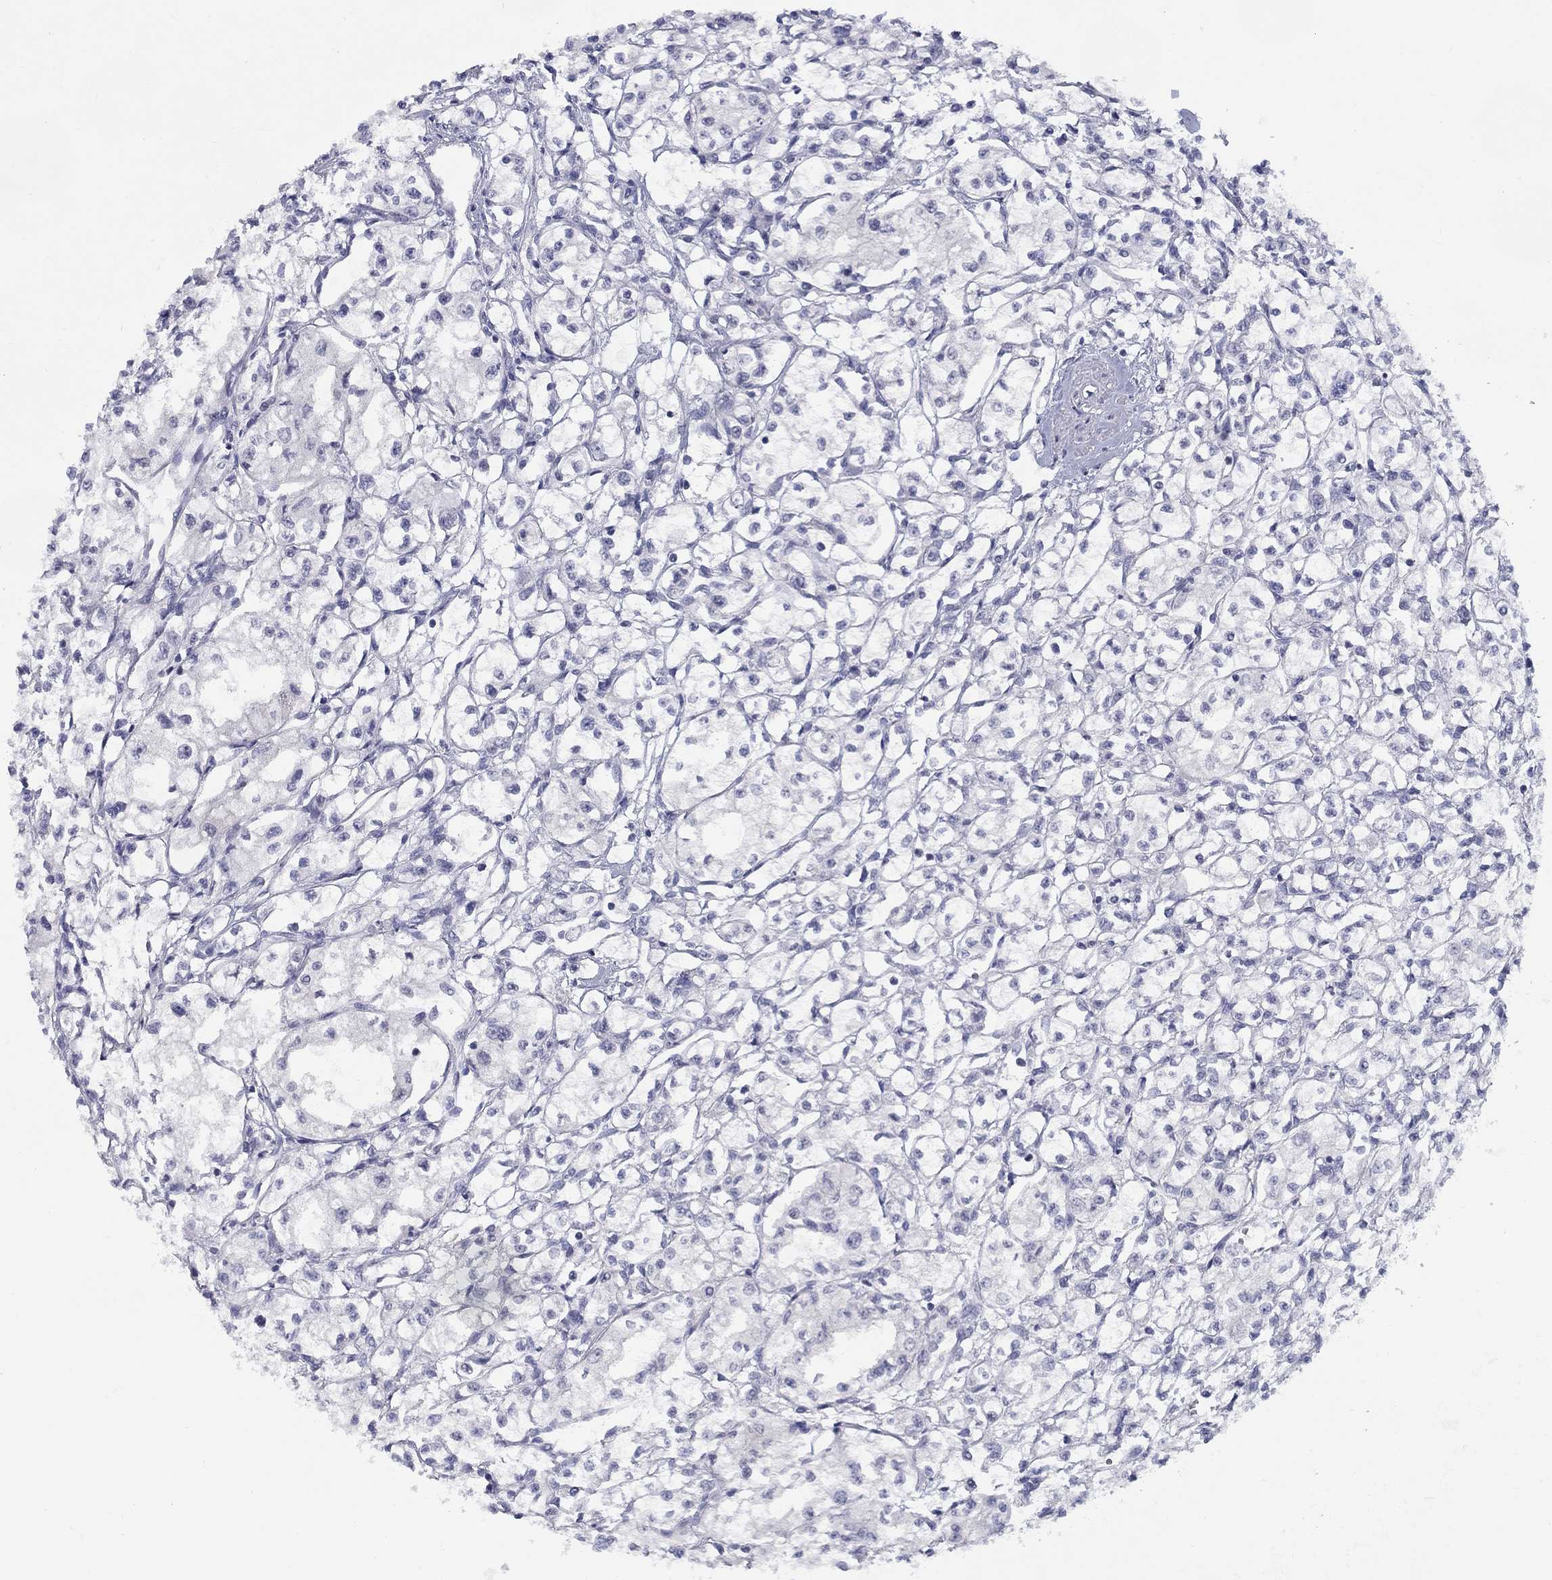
{"staining": {"intensity": "negative", "quantity": "none", "location": "none"}, "tissue": "renal cancer", "cell_type": "Tumor cells", "image_type": "cancer", "snomed": [{"axis": "morphology", "description": "Adenocarcinoma, NOS"}, {"axis": "topography", "description": "Kidney"}], "caption": "IHC photomicrograph of neoplastic tissue: renal cancer (adenocarcinoma) stained with DAB shows no significant protein positivity in tumor cells.", "gene": "CACNA1A", "patient": {"sex": "male", "age": 56}}